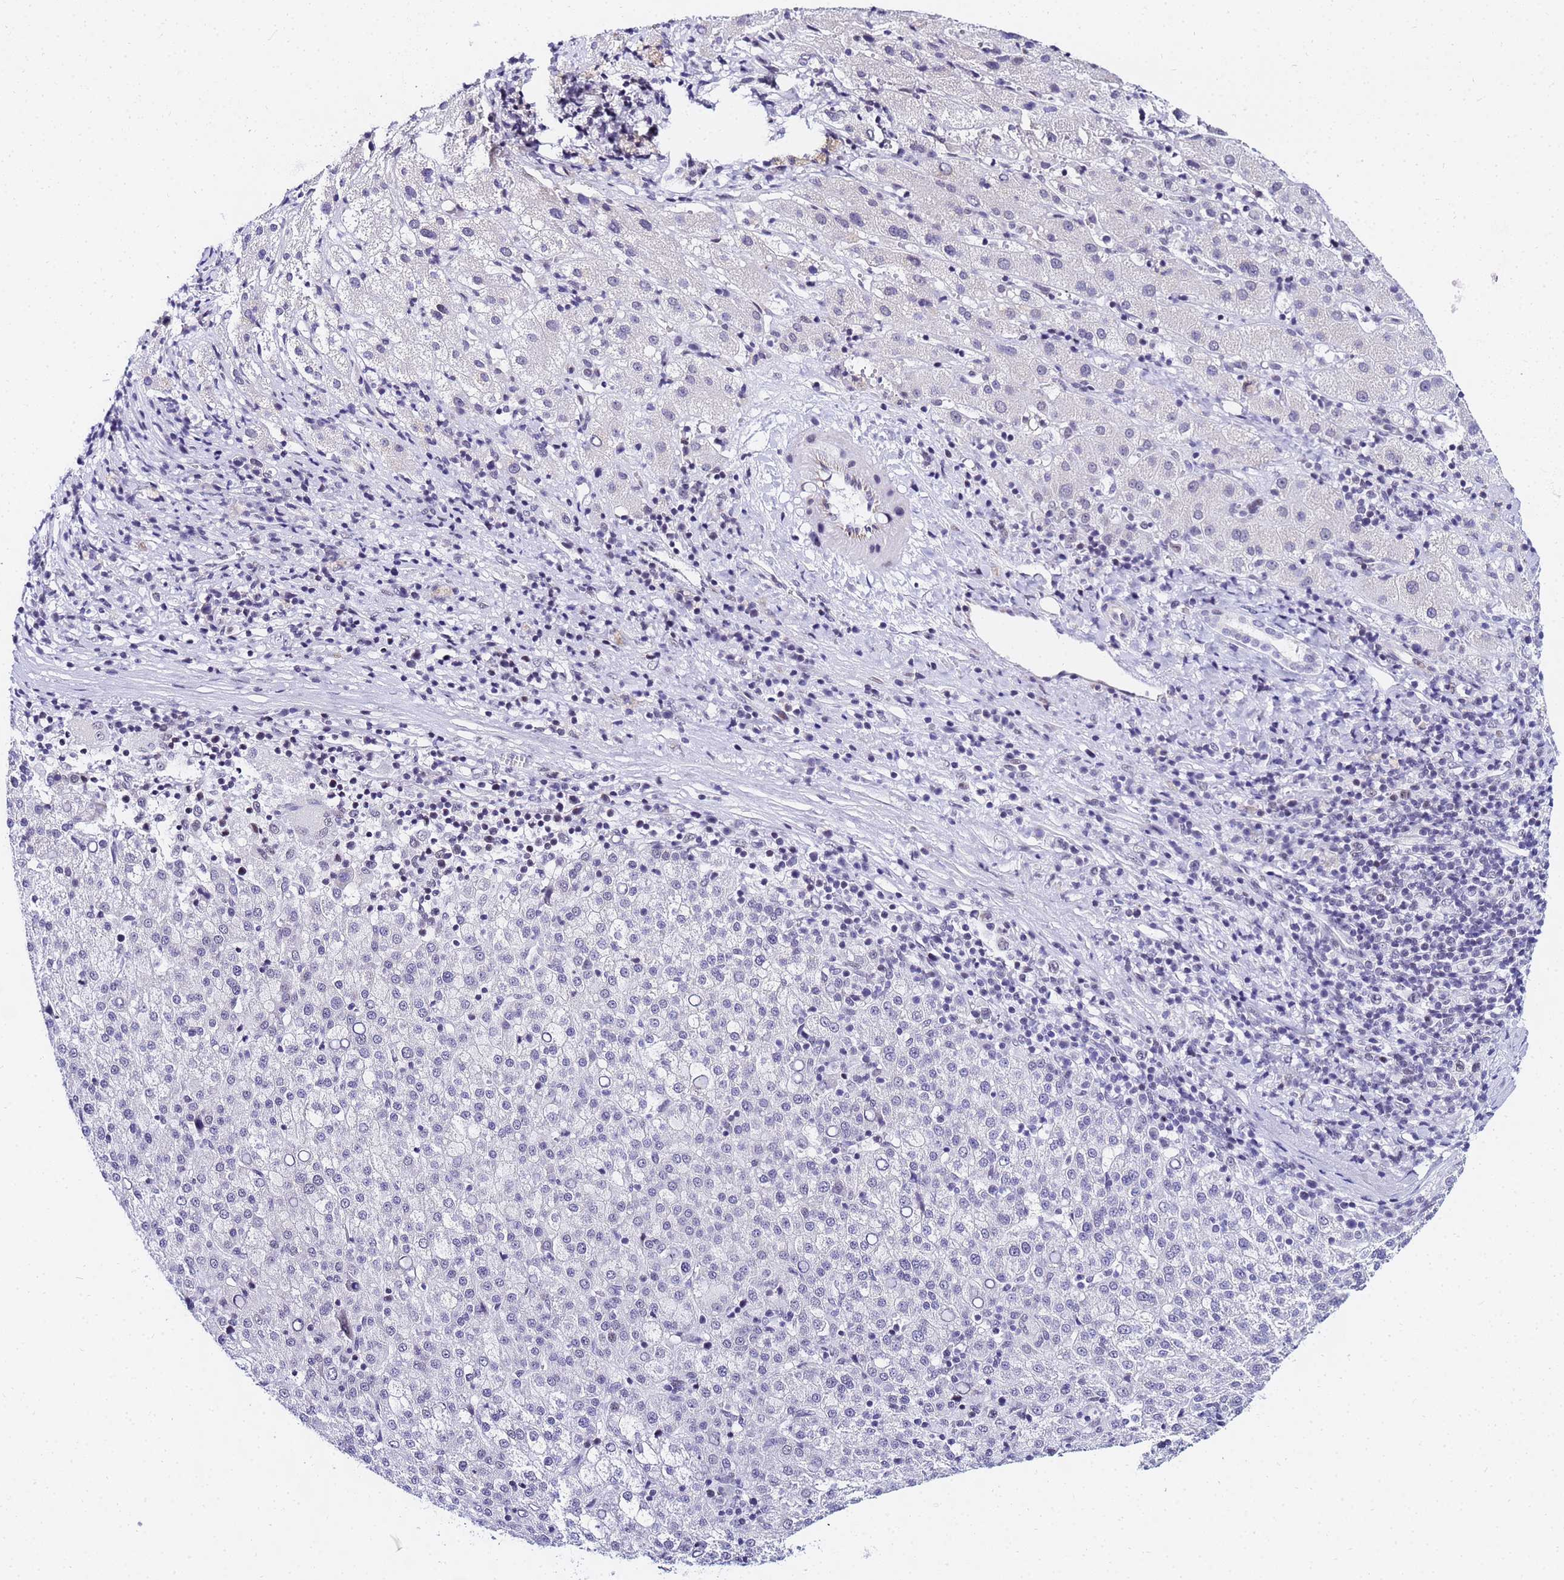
{"staining": {"intensity": "negative", "quantity": "none", "location": "none"}, "tissue": "liver cancer", "cell_type": "Tumor cells", "image_type": "cancer", "snomed": [{"axis": "morphology", "description": "Carcinoma, Hepatocellular, NOS"}, {"axis": "topography", "description": "Liver"}], "caption": "Hepatocellular carcinoma (liver) was stained to show a protein in brown. There is no significant expression in tumor cells.", "gene": "CKMT1A", "patient": {"sex": "female", "age": 58}}